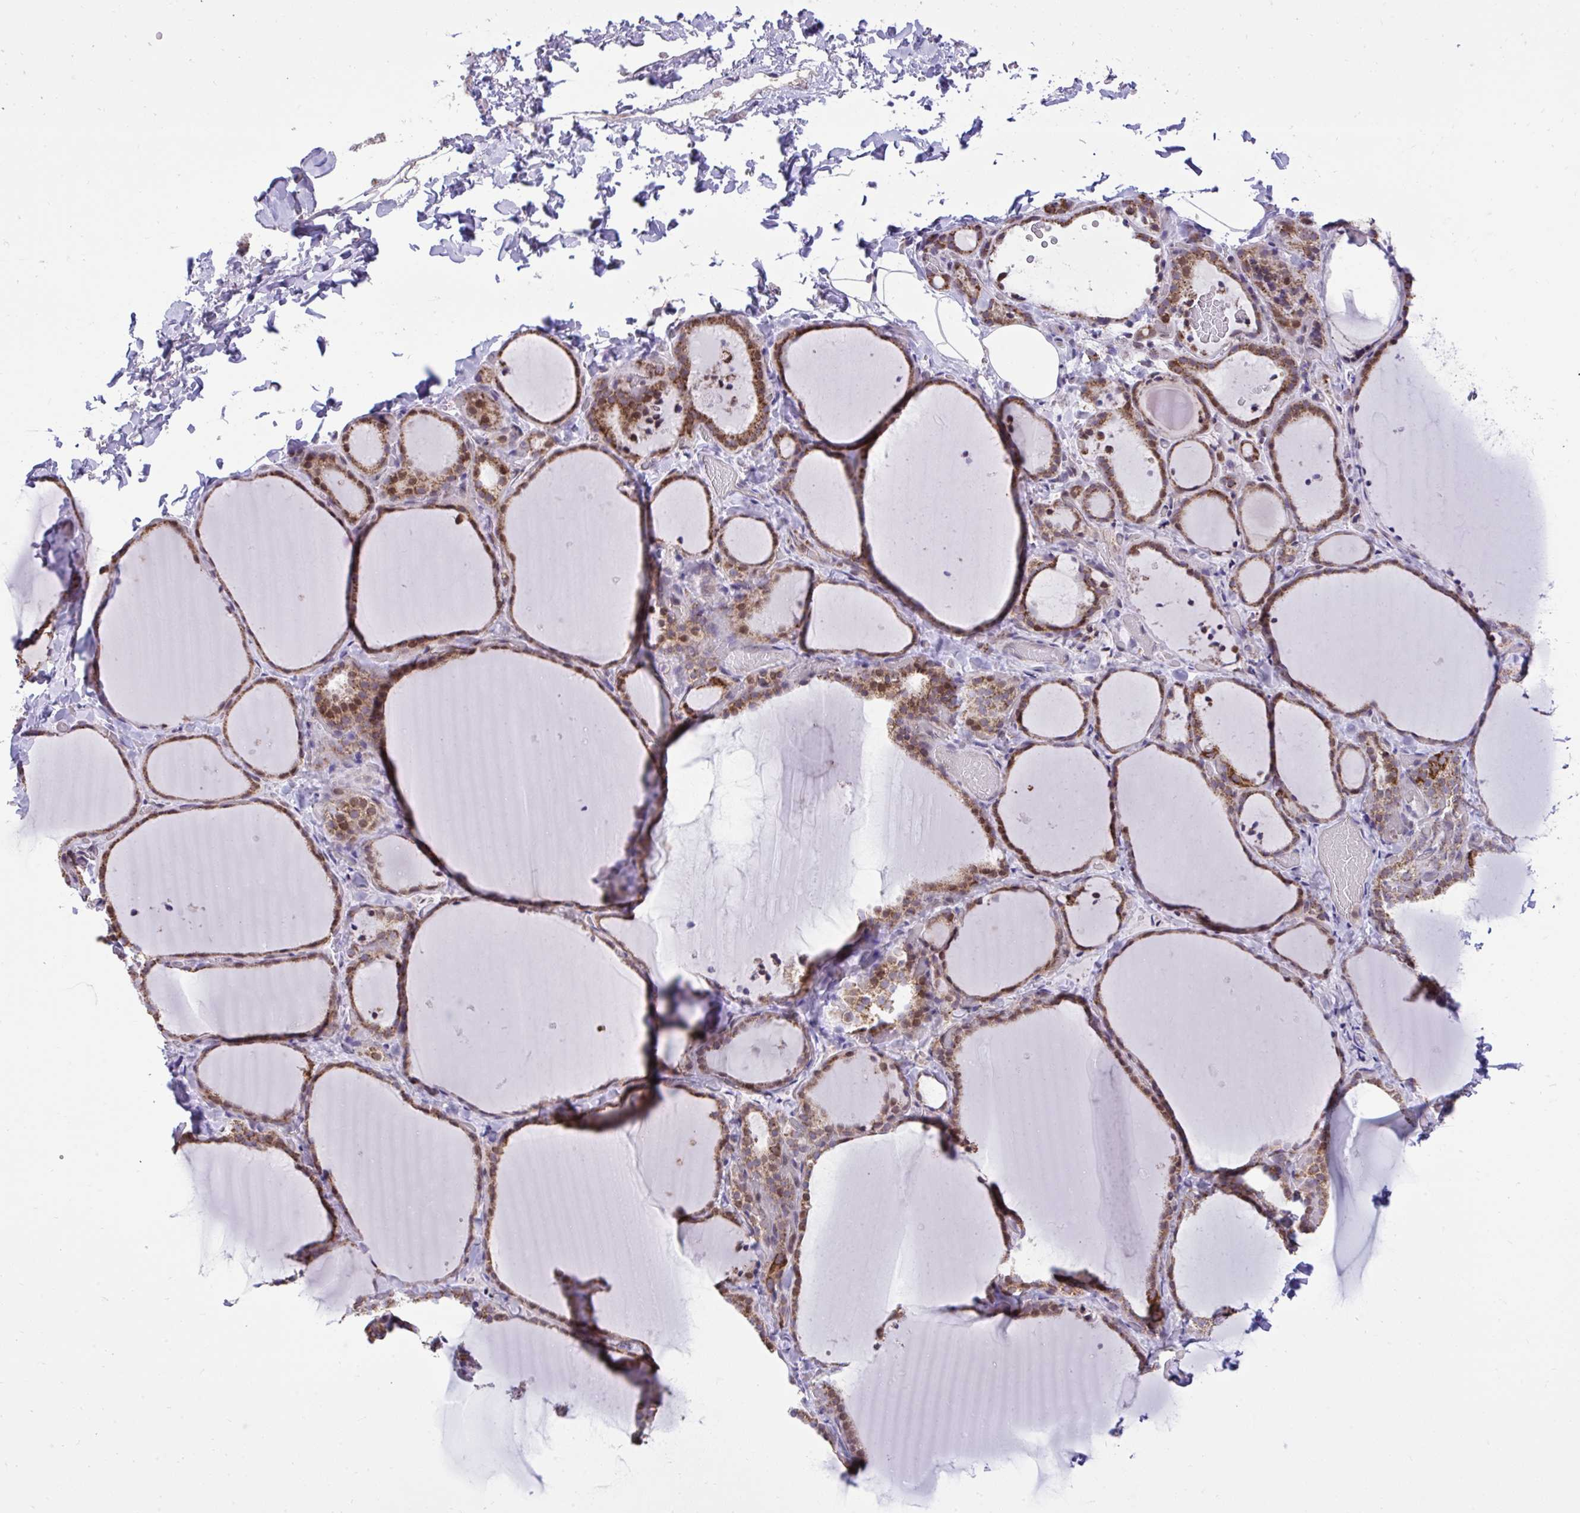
{"staining": {"intensity": "strong", "quantity": ">75%", "location": "cytoplasmic/membranous"}, "tissue": "thyroid gland", "cell_type": "Glandular cells", "image_type": "normal", "snomed": [{"axis": "morphology", "description": "Normal tissue, NOS"}, {"axis": "topography", "description": "Thyroid gland"}], "caption": "The immunohistochemical stain shows strong cytoplasmic/membranous staining in glandular cells of normal thyroid gland. The staining was performed using DAB (3,3'-diaminobenzidine), with brown indicating positive protein expression. Nuclei are stained blue with hematoxylin.", "gene": "ZNF362", "patient": {"sex": "female", "age": 22}}